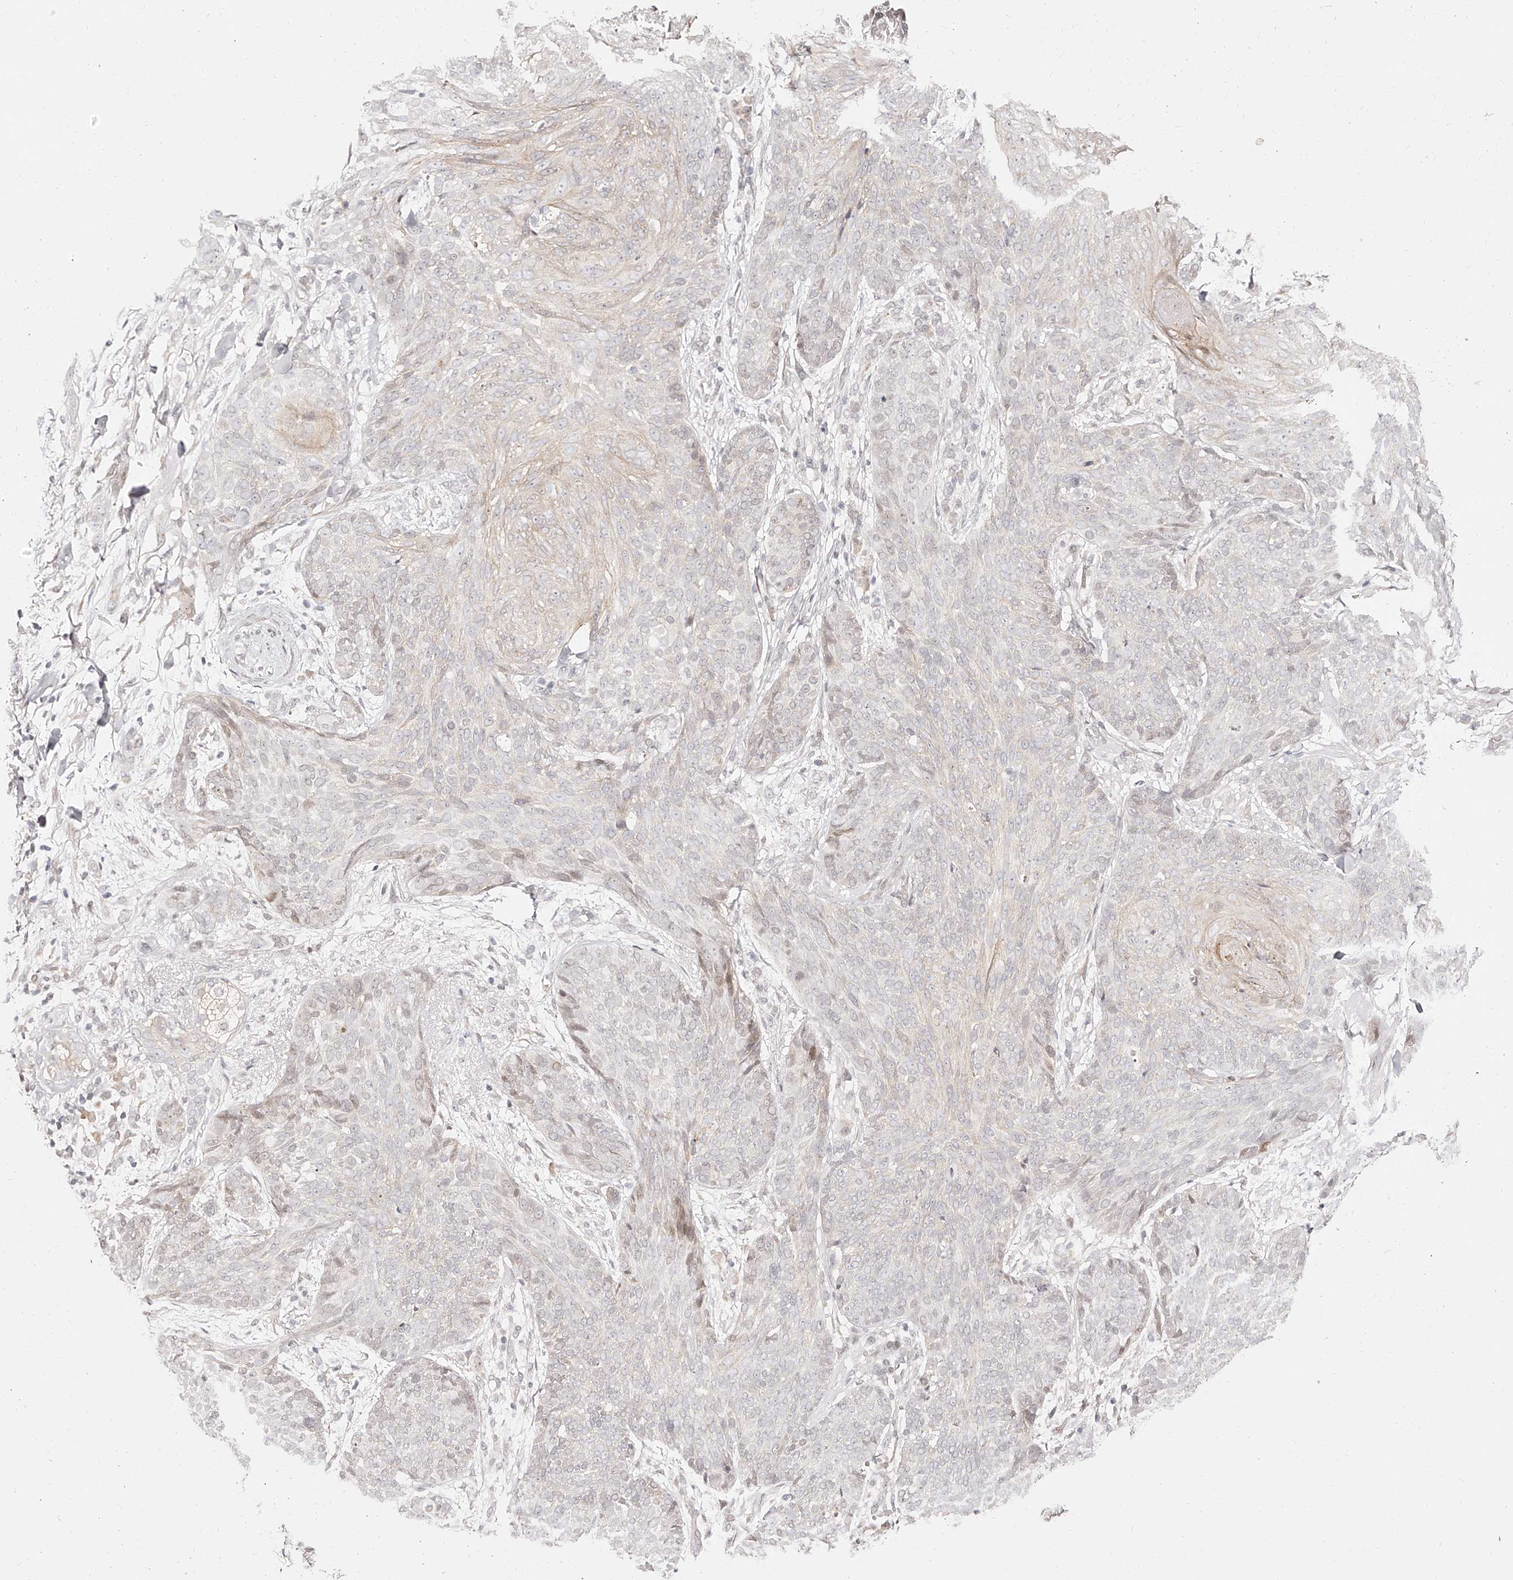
{"staining": {"intensity": "weak", "quantity": "<25%", "location": "nuclear"}, "tissue": "skin cancer", "cell_type": "Tumor cells", "image_type": "cancer", "snomed": [{"axis": "morphology", "description": "Basal cell carcinoma"}, {"axis": "topography", "description": "Skin"}], "caption": "Immunohistochemical staining of human skin cancer (basal cell carcinoma) demonstrates no significant expression in tumor cells.", "gene": "USF3", "patient": {"sex": "male", "age": 85}}